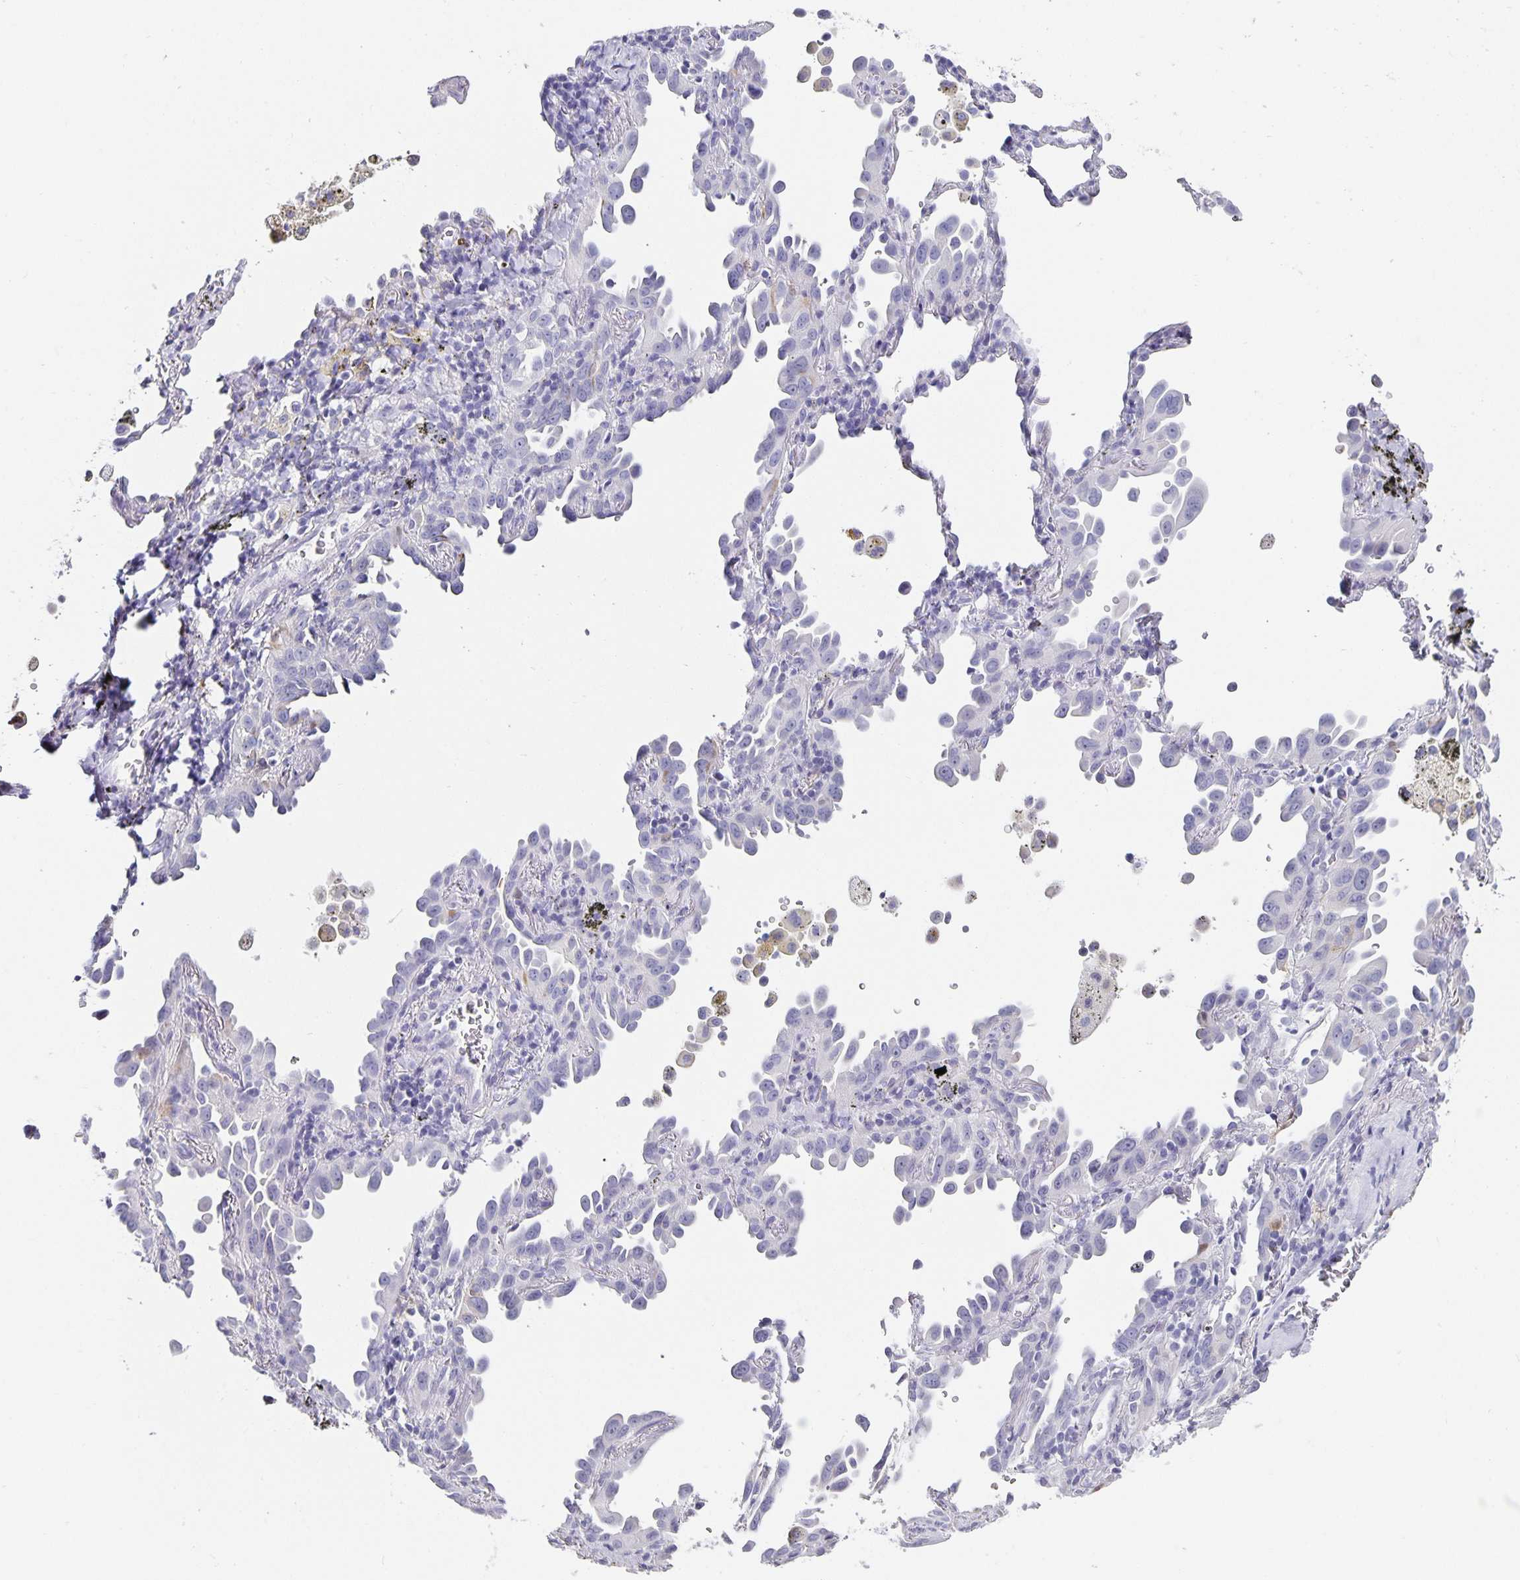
{"staining": {"intensity": "negative", "quantity": "none", "location": "none"}, "tissue": "lung cancer", "cell_type": "Tumor cells", "image_type": "cancer", "snomed": [{"axis": "morphology", "description": "Adenocarcinoma, NOS"}, {"axis": "topography", "description": "Lung"}], "caption": "Photomicrograph shows no protein staining in tumor cells of lung cancer (adenocarcinoma) tissue.", "gene": "CHGA", "patient": {"sex": "male", "age": 68}}